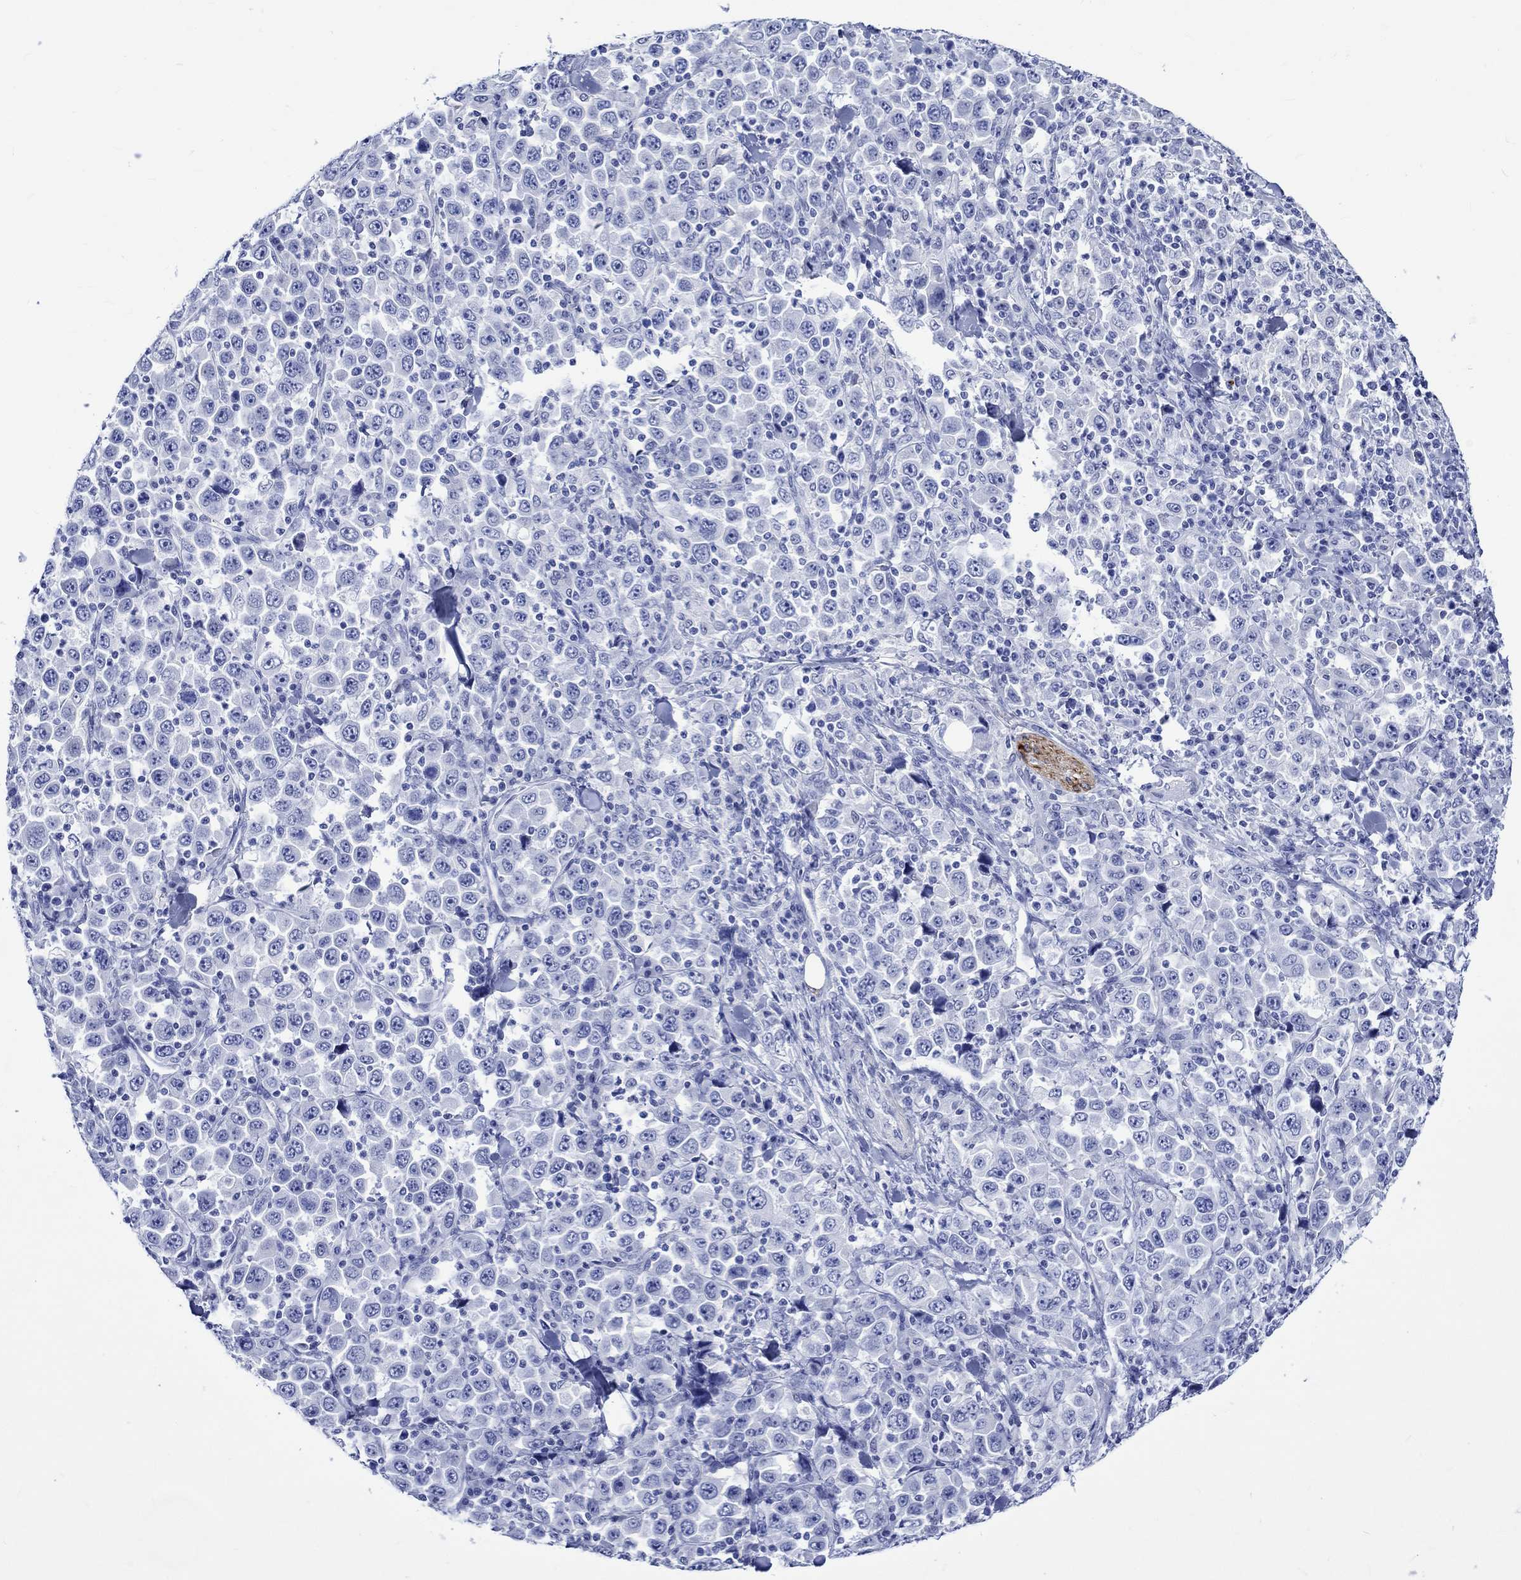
{"staining": {"intensity": "negative", "quantity": "none", "location": "none"}, "tissue": "stomach cancer", "cell_type": "Tumor cells", "image_type": "cancer", "snomed": [{"axis": "morphology", "description": "Normal tissue, NOS"}, {"axis": "morphology", "description": "Adenocarcinoma, NOS"}, {"axis": "topography", "description": "Stomach, upper"}, {"axis": "topography", "description": "Stomach"}], "caption": "DAB (3,3'-diaminobenzidine) immunohistochemical staining of human stomach cancer (adenocarcinoma) demonstrates no significant staining in tumor cells.", "gene": "CRYAB", "patient": {"sex": "male", "age": 59}}